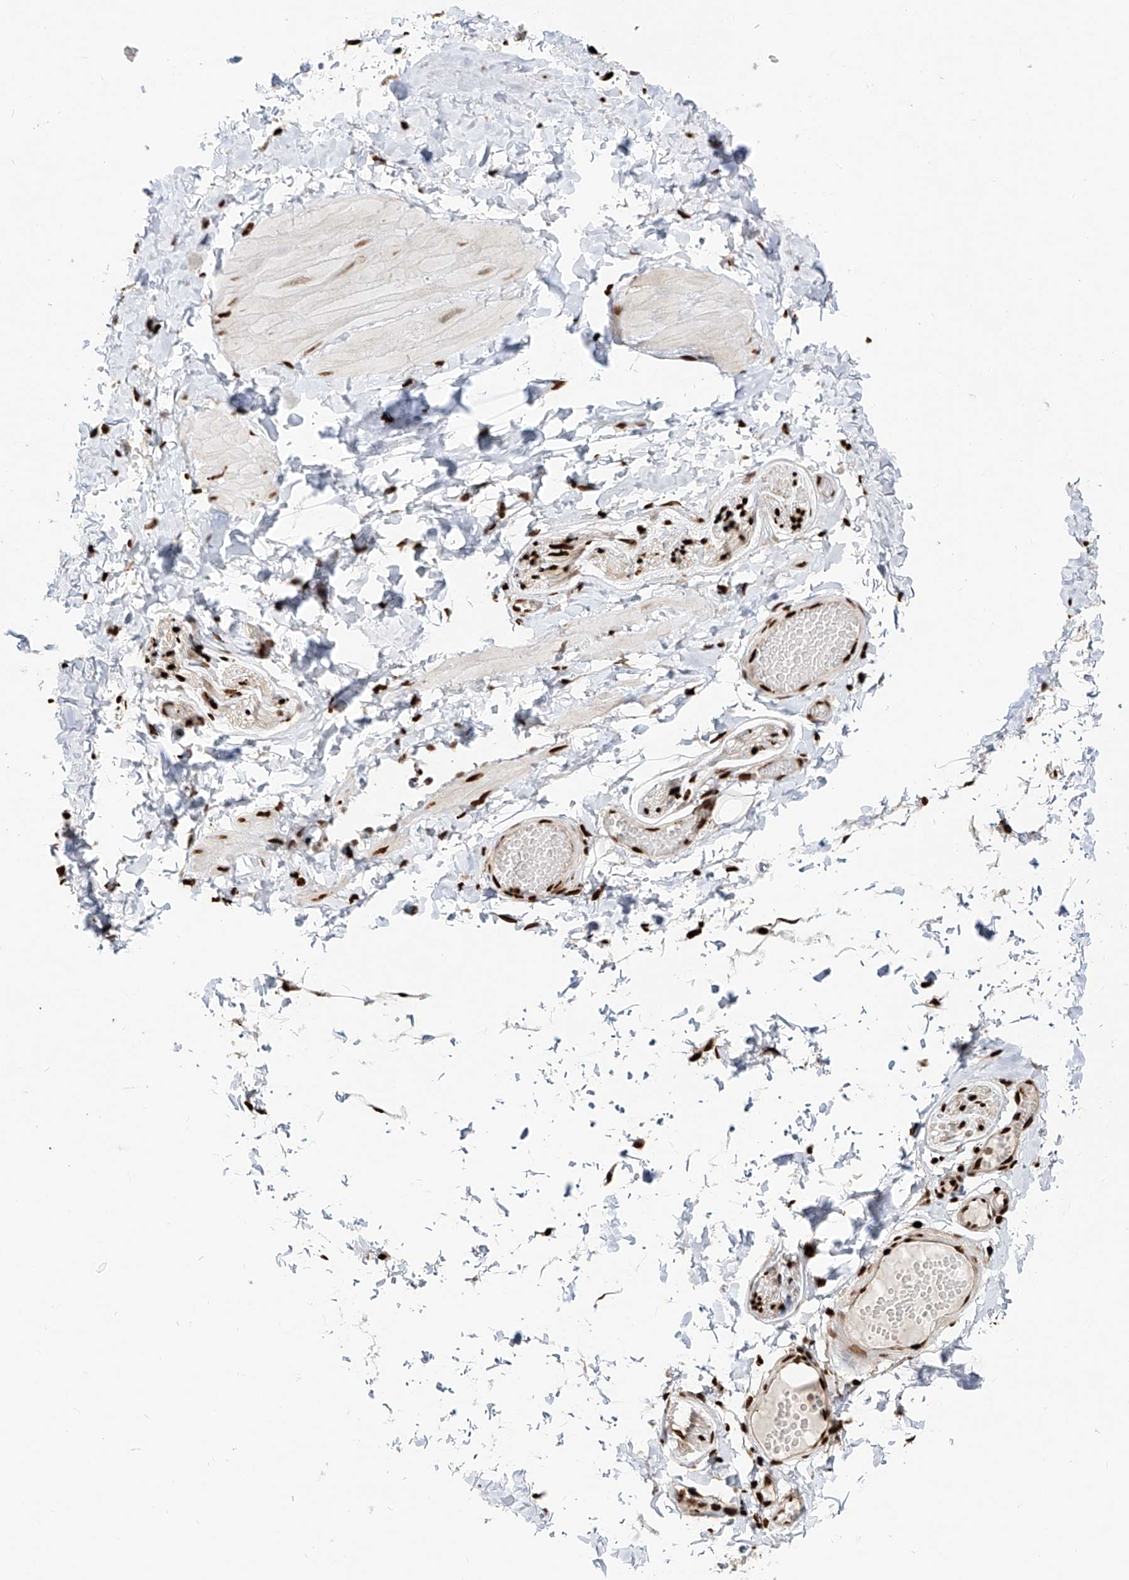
{"staining": {"intensity": "moderate", "quantity": "25%-75%", "location": "nuclear"}, "tissue": "adipose tissue", "cell_type": "Adipocytes", "image_type": "normal", "snomed": [{"axis": "morphology", "description": "Normal tissue, NOS"}, {"axis": "topography", "description": "Adipose tissue"}, {"axis": "topography", "description": "Vascular tissue"}, {"axis": "topography", "description": "Peripheral nerve tissue"}], "caption": "Protein staining by immunohistochemistry exhibits moderate nuclear positivity in approximately 25%-75% of adipocytes in unremarkable adipose tissue. Nuclei are stained in blue.", "gene": "DZIP1L", "patient": {"sex": "male", "age": 25}}